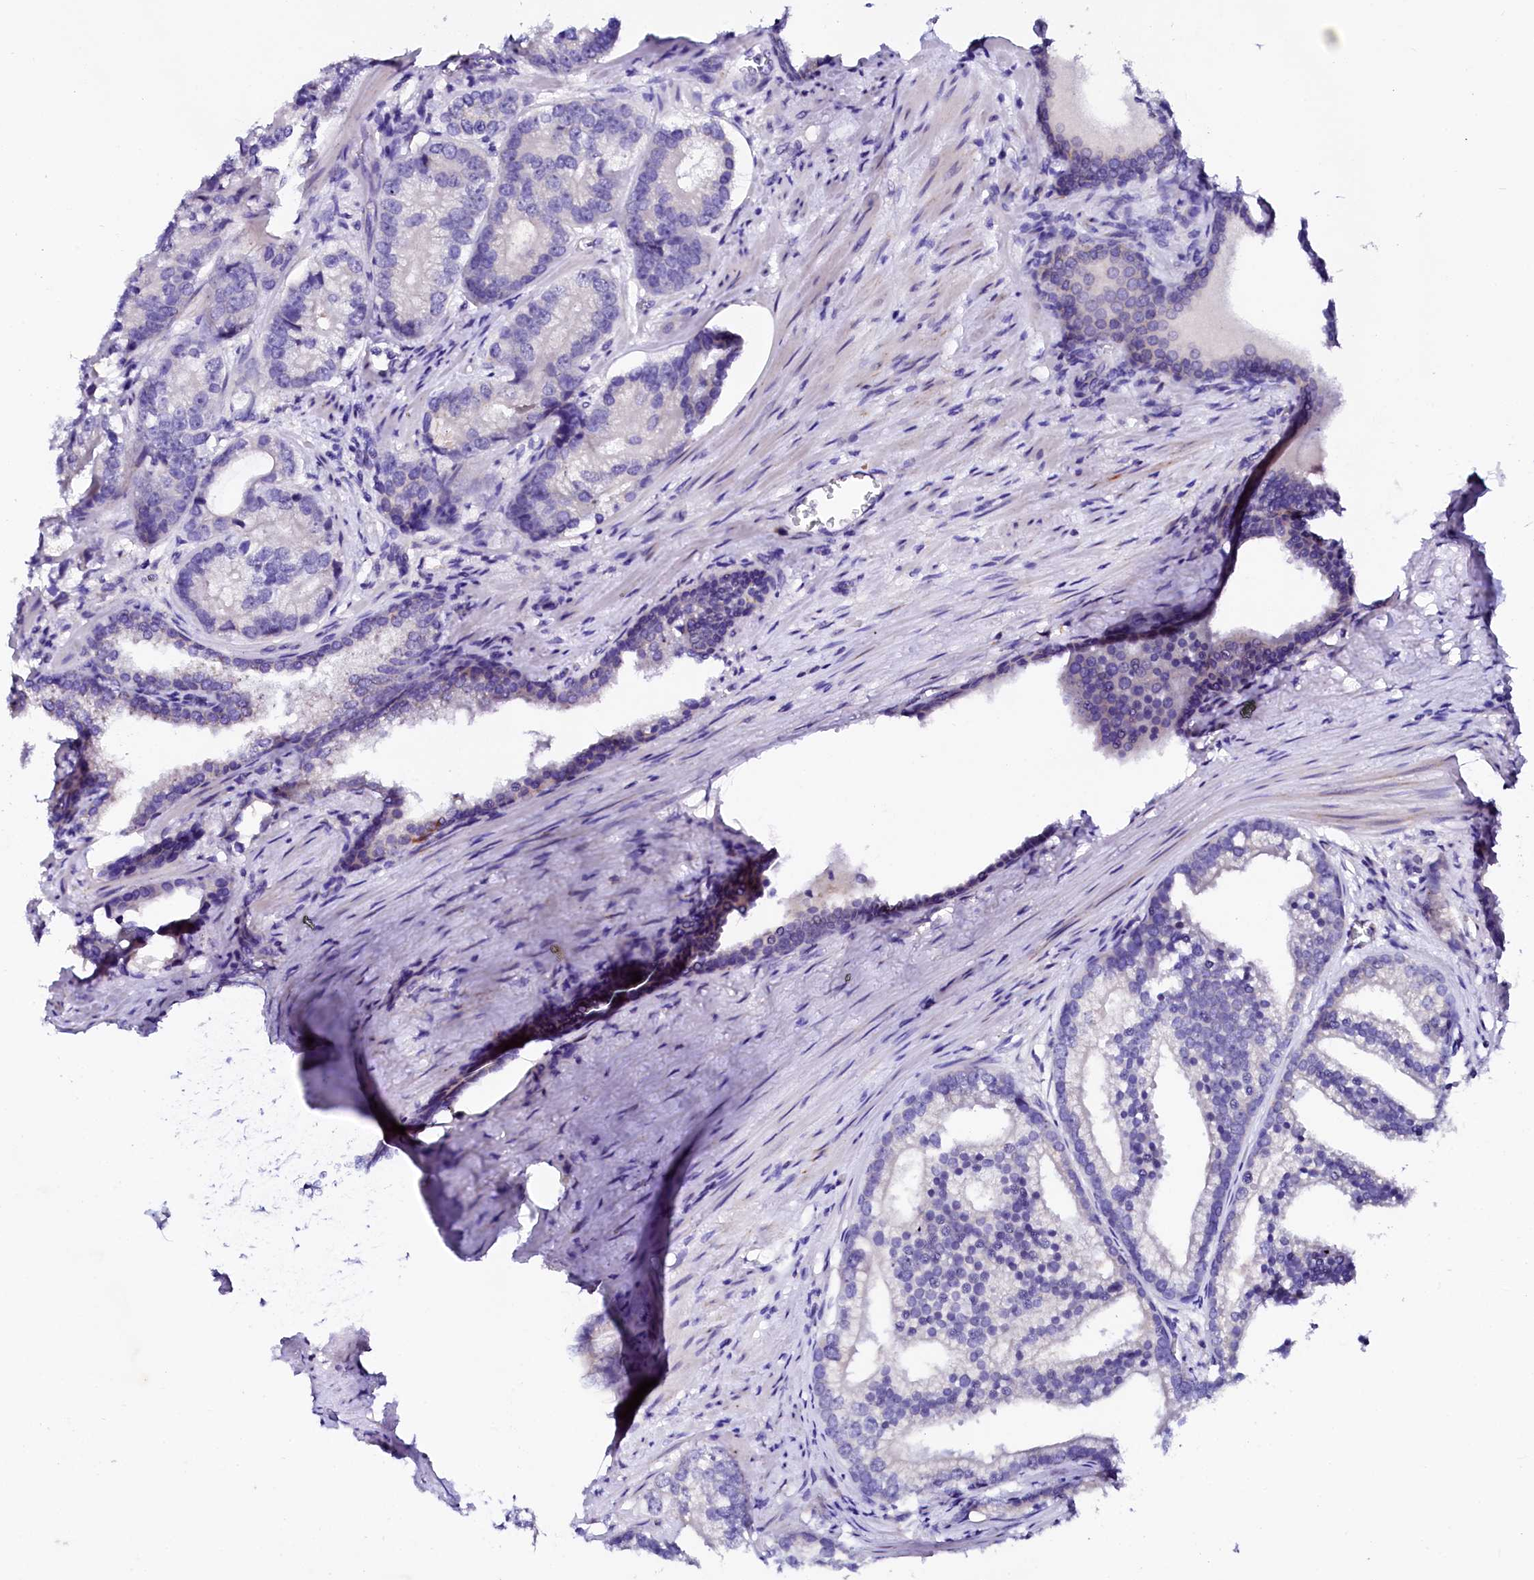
{"staining": {"intensity": "negative", "quantity": "none", "location": "none"}, "tissue": "prostate cancer", "cell_type": "Tumor cells", "image_type": "cancer", "snomed": [{"axis": "morphology", "description": "Adenocarcinoma, High grade"}, {"axis": "topography", "description": "Prostate"}], "caption": "Tumor cells are negative for protein expression in human prostate cancer.", "gene": "NALF1", "patient": {"sex": "male", "age": 75}}